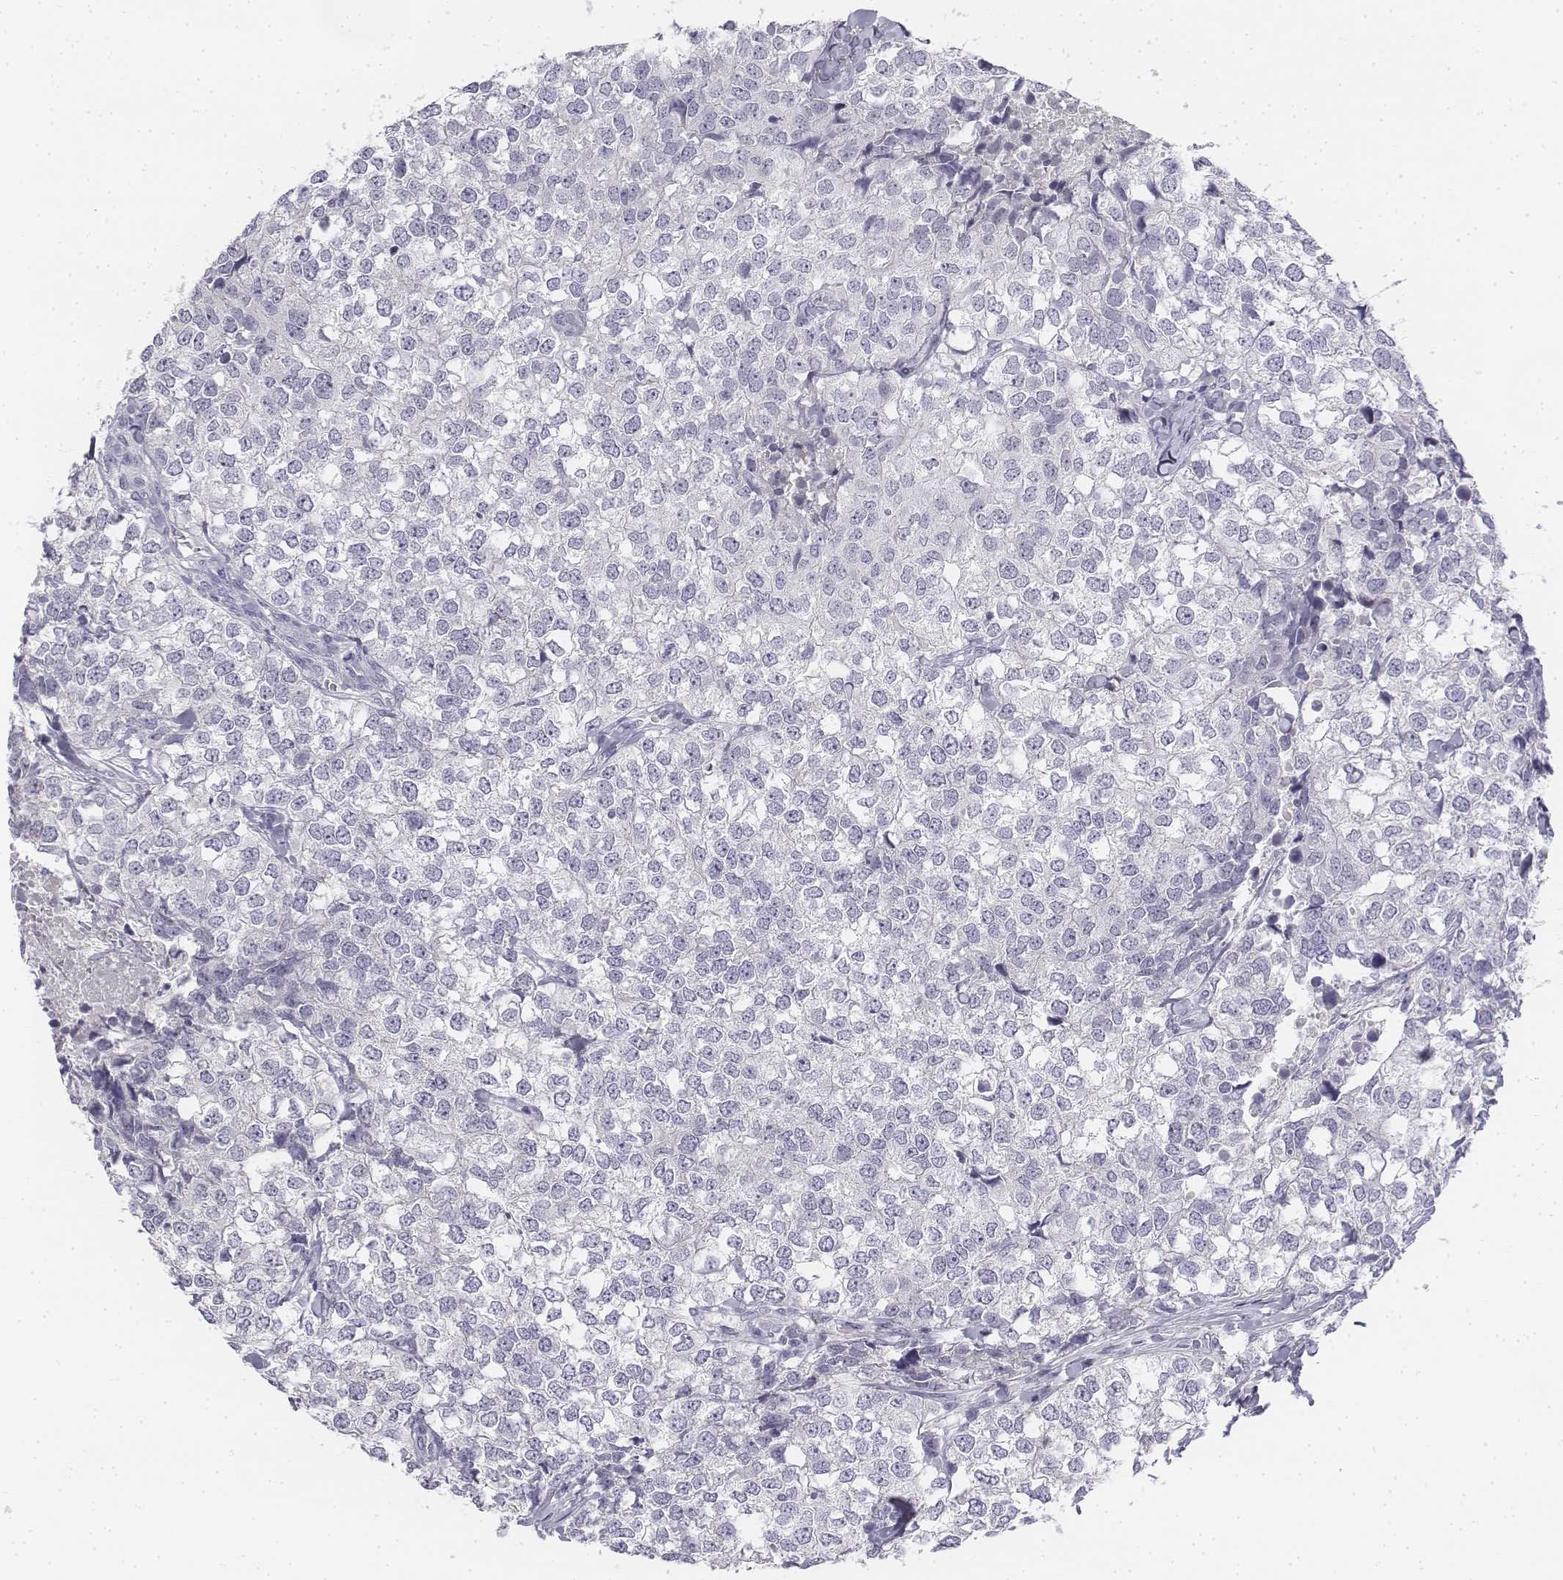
{"staining": {"intensity": "negative", "quantity": "none", "location": "none"}, "tissue": "breast cancer", "cell_type": "Tumor cells", "image_type": "cancer", "snomed": [{"axis": "morphology", "description": "Duct carcinoma"}, {"axis": "topography", "description": "Breast"}], "caption": "Tumor cells are negative for brown protein staining in invasive ductal carcinoma (breast). (DAB (3,3'-diaminobenzidine) immunohistochemistry (IHC) with hematoxylin counter stain).", "gene": "UCN2", "patient": {"sex": "female", "age": 30}}